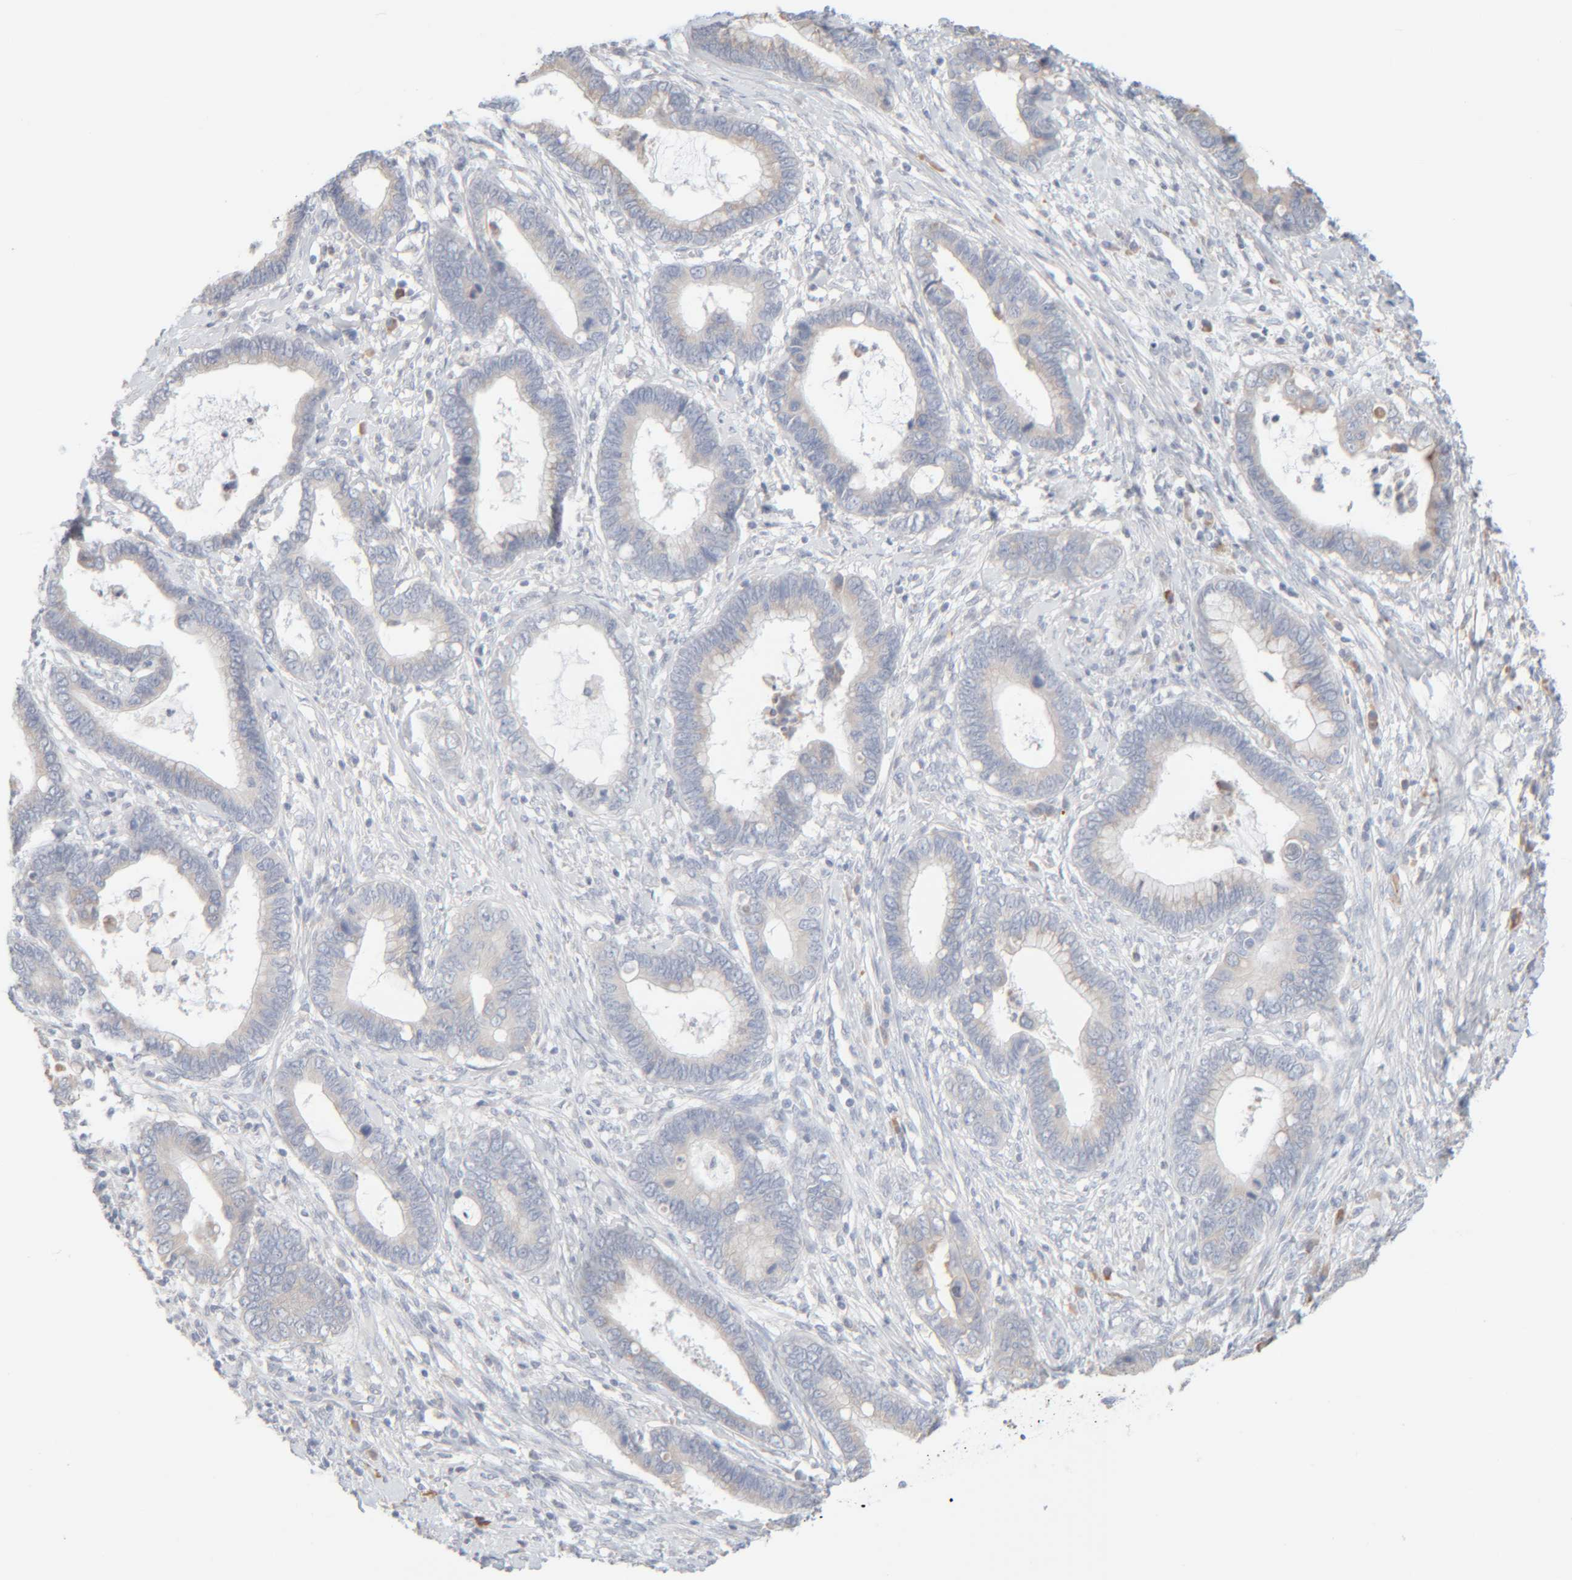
{"staining": {"intensity": "negative", "quantity": "none", "location": "none"}, "tissue": "cervical cancer", "cell_type": "Tumor cells", "image_type": "cancer", "snomed": [{"axis": "morphology", "description": "Adenocarcinoma, NOS"}, {"axis": "topography", "description": "Cervix"}], "caption": "This is a histopathology image of immunohistochemistry (IHC) staining of adenocarcinoma (cervical), which shows no expression in tumor cells. The staining is performed using DAB brown chromogen with nuclei counter-stained in using hematoxylin.", "gene": "RIDA", "patient": {"sex": "female", "age": 44}}